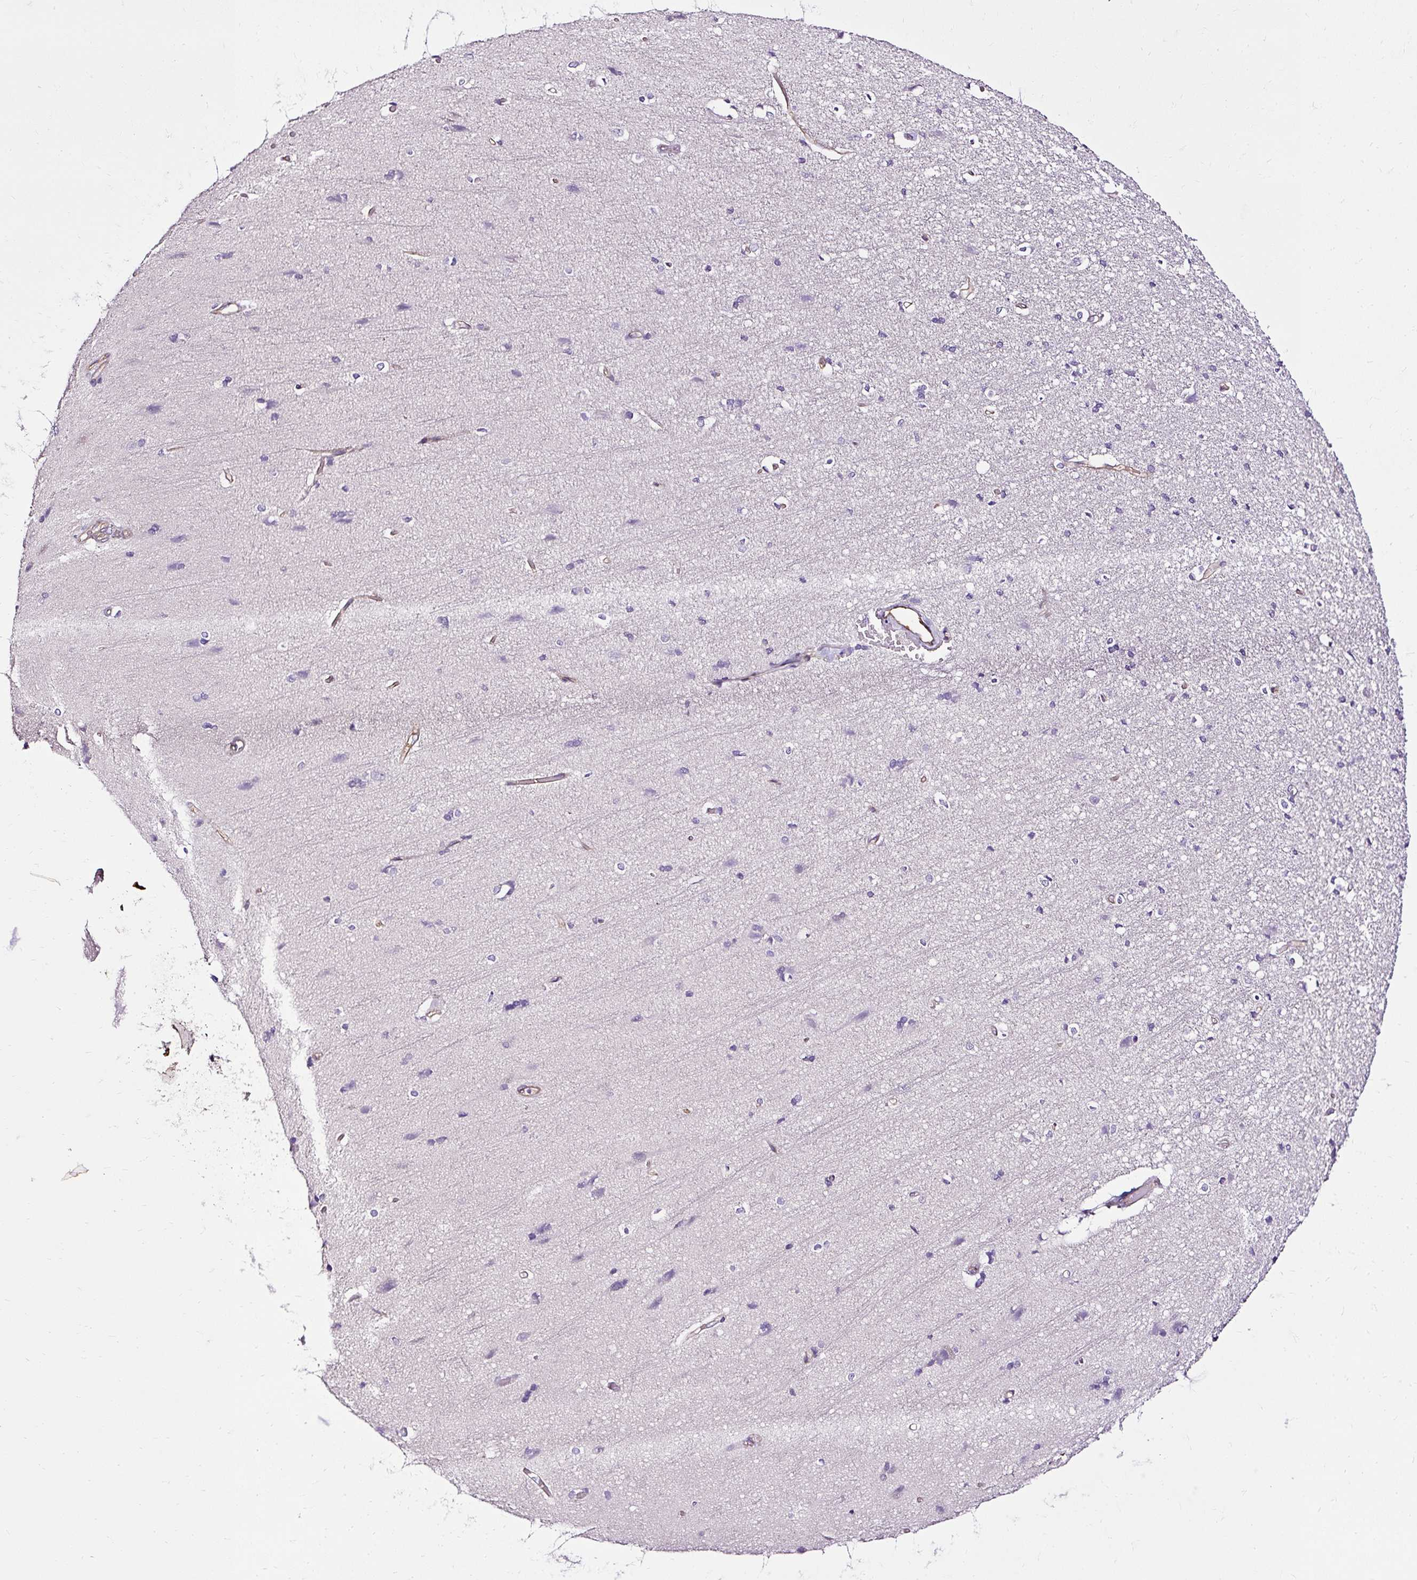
{"staining": {"intensity": "weak", "quantity": ">75%", "location": "cytoplasmic/membranous"}, "tissue": "cerebral cortex", "cell_type": "Endothelial cells", "image_type": "normal", "snomed": [{"axis": "morphology", "description": "Normal tissue, NOS"}, {"axis": "topography", "description": "Cerebral cortex"}], "caption": "IHC of benign human cerebral cortex displays low levels of weak cytoplasmic/membranous staining in about >75% of endothelial cells.", "gene": "SLC7A8", "patient": {"sex": "male", "age": 37}}